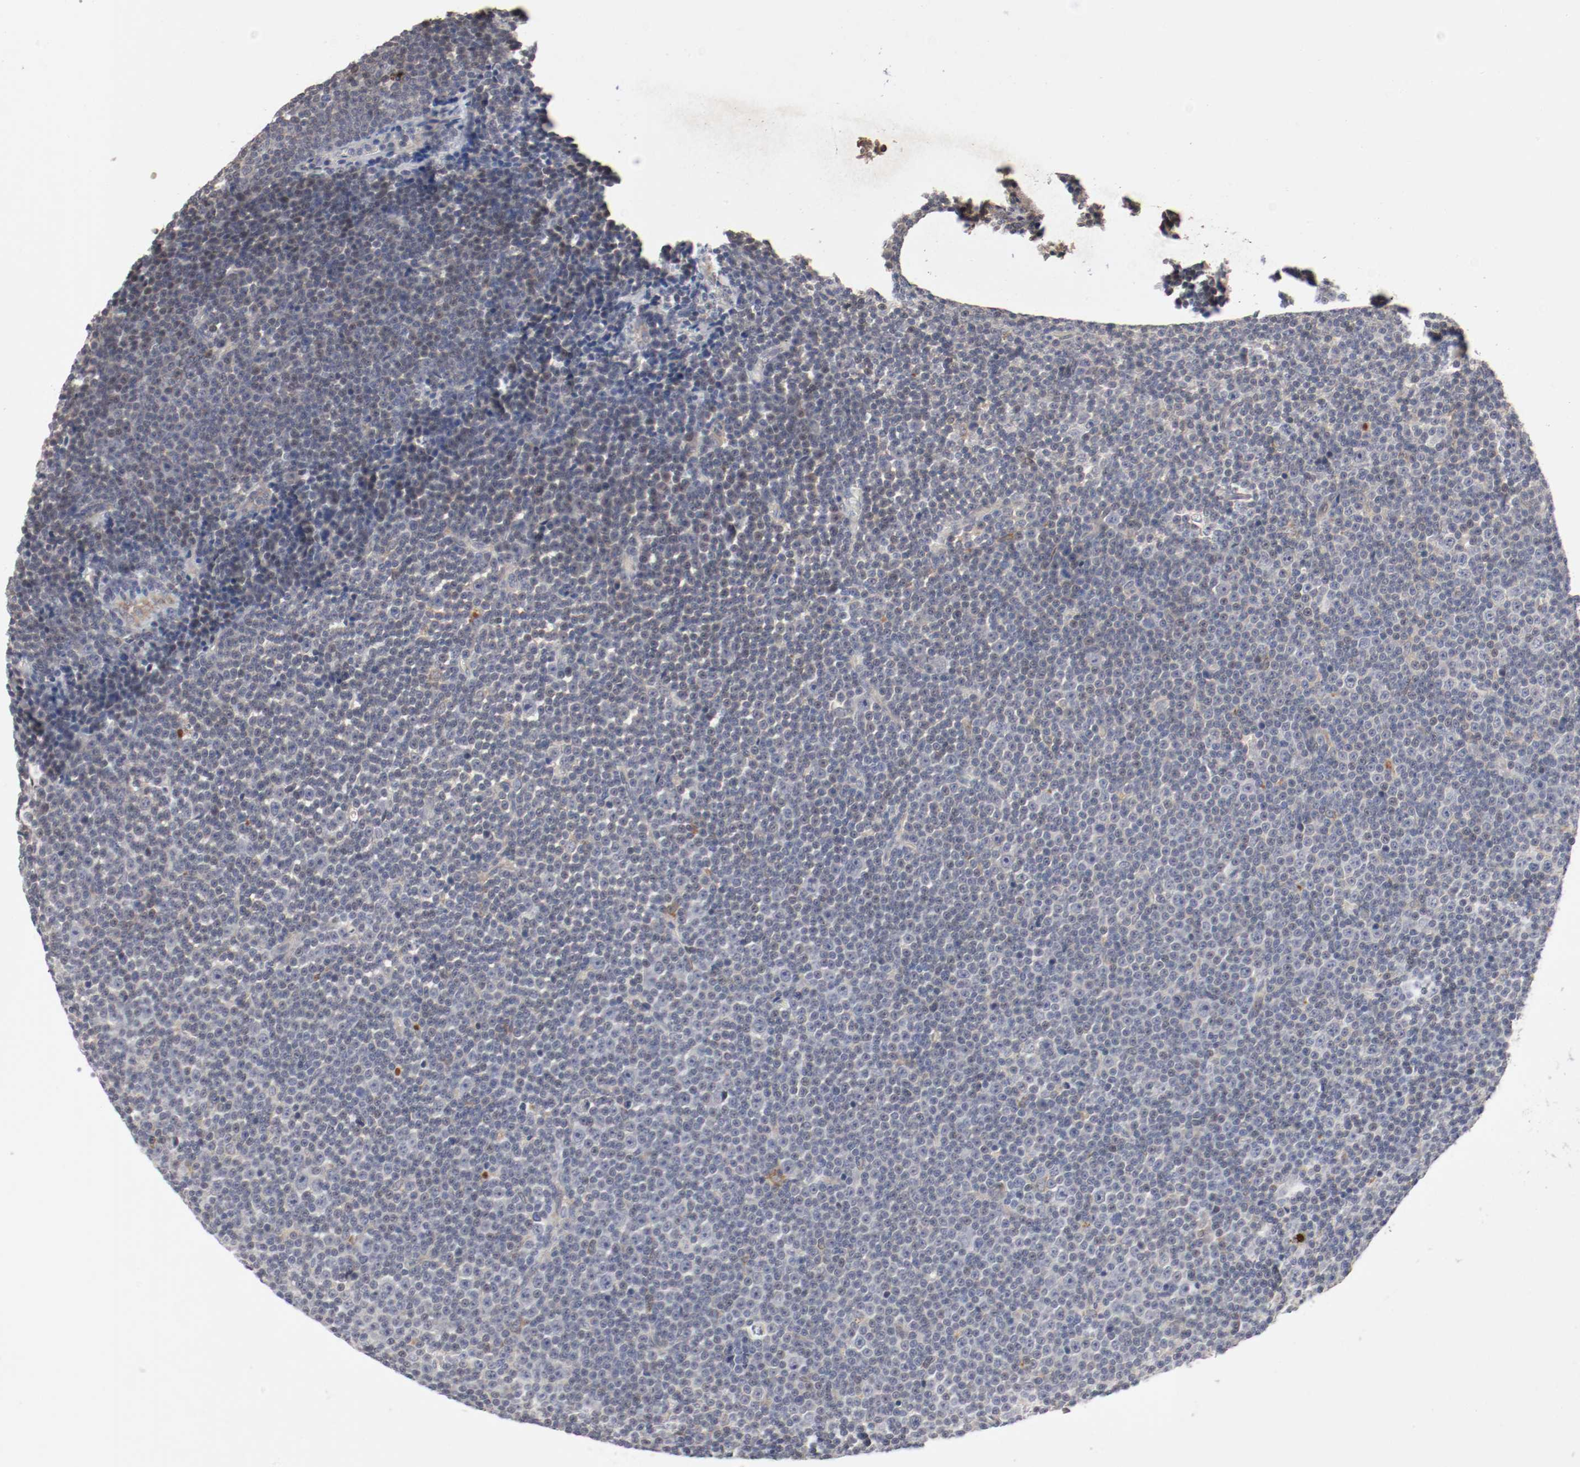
{"staining": {"intensity": "negative", "quantity": "none", "location": "none"}, "tissue": "lymphoma", "cell_type": "Tumor cells", "image_type": "cancer", "snomed": [{"axis": "morphology", "description": "Malignant lymphoma, non-Hodgkin's type, Low grade"}, {"axis": "topography", "description": "Lymph node"}], "caption": "Immunohistochemical staining of human malignant lymphoma, non-Hodgkin's type (low-grade) exhibits no significant expression in tumor cells.", "gene": "REN", "patient": {"sex": "female", "age": 67}}